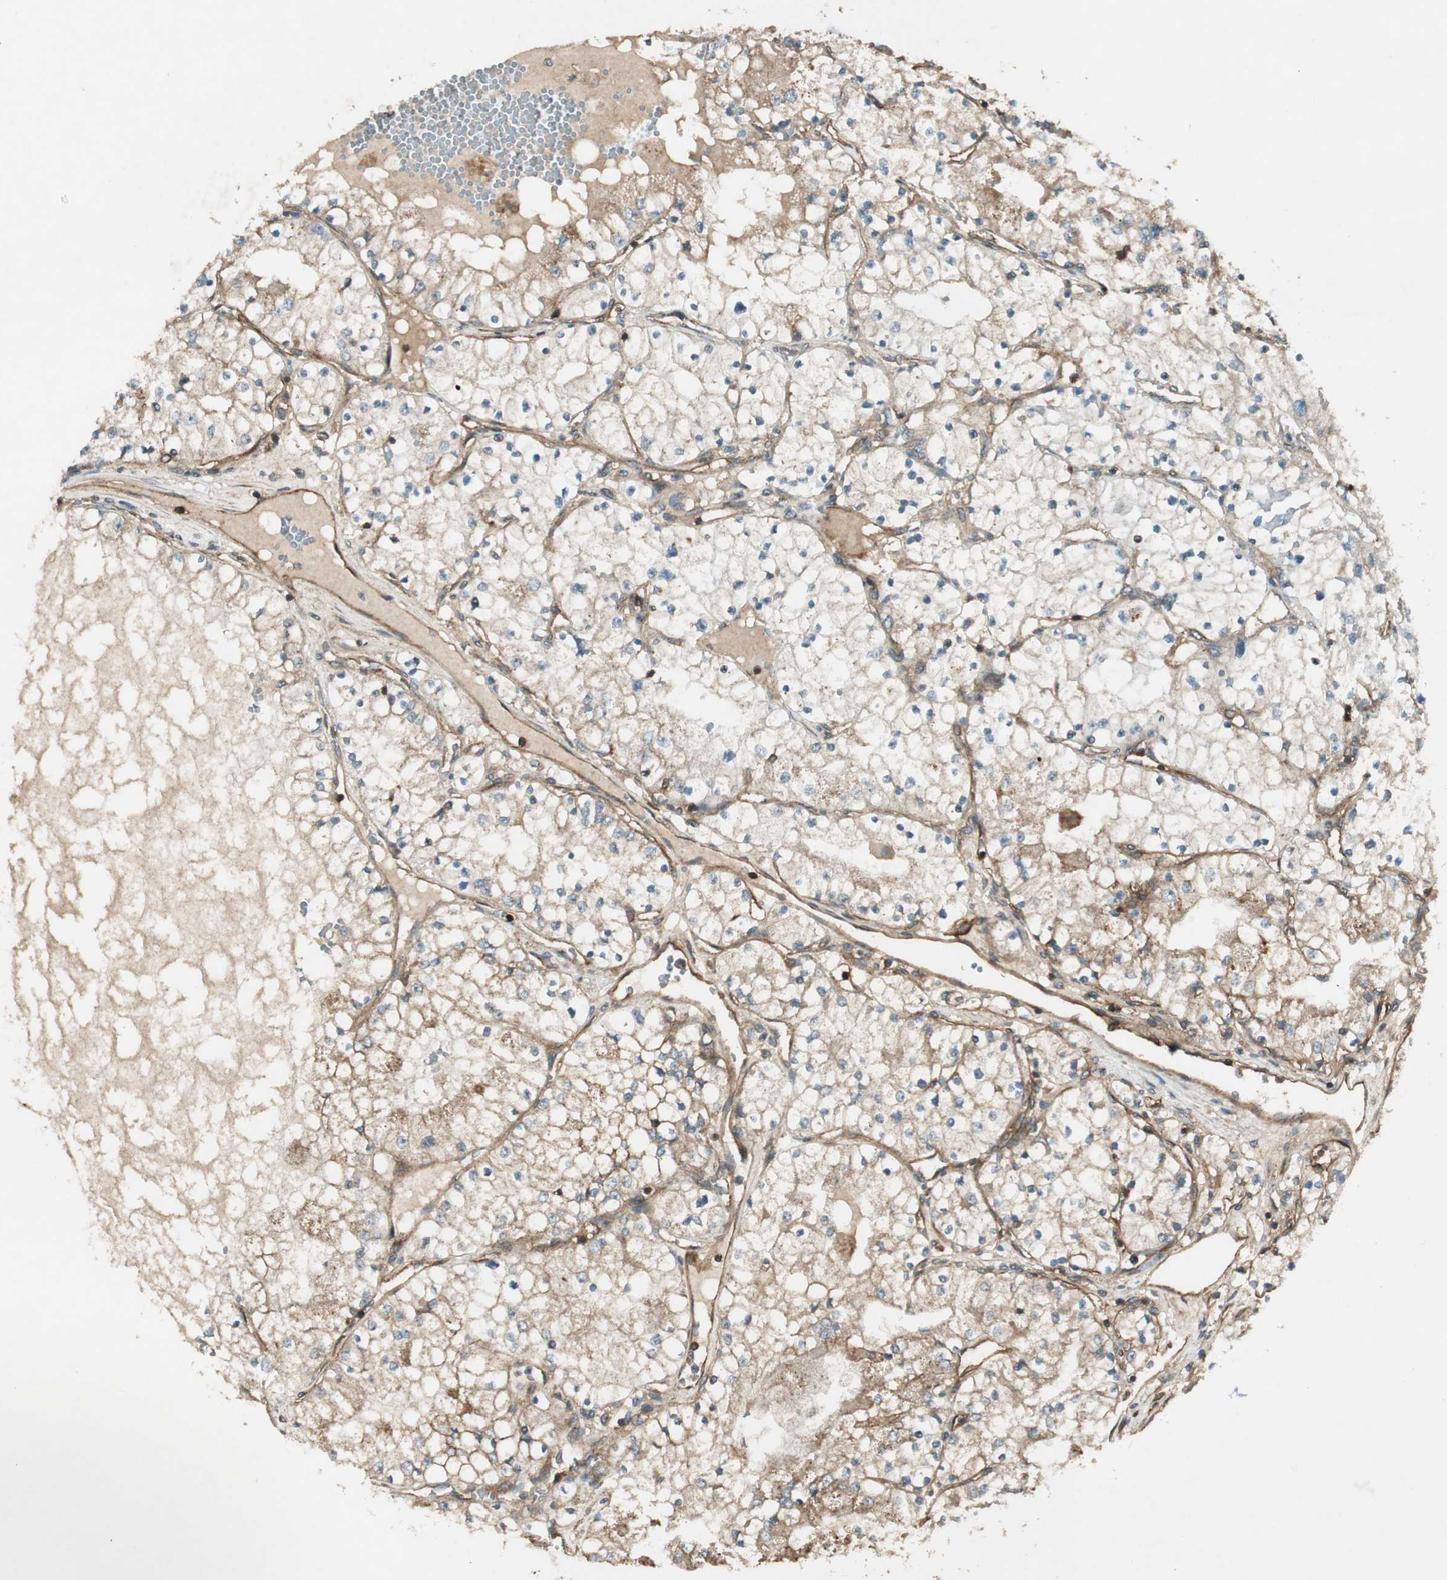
{"staining": {"intensity": "moderate", "quantity": "25%-75%", "location": "cytoplasmic/membranous"}, "tissue": "renal cancer", "cell_type": "Tumor cells", "image_type": "cancer", "snomed": [{"axis": "morphology", "description": "Adenocarcinoma, NOS"}, {"axis": "topography", "description": "Kidney"}], "caption": "Brown immunohistochemical staining in renal cancer (adenocarcinoma) demonstrates moderate cytoplasmic/membranous staining in approximately 25%-75% of tumor cells.", "gene": "BTN3A3", "patient": {"sex": "male", "age": 68}}